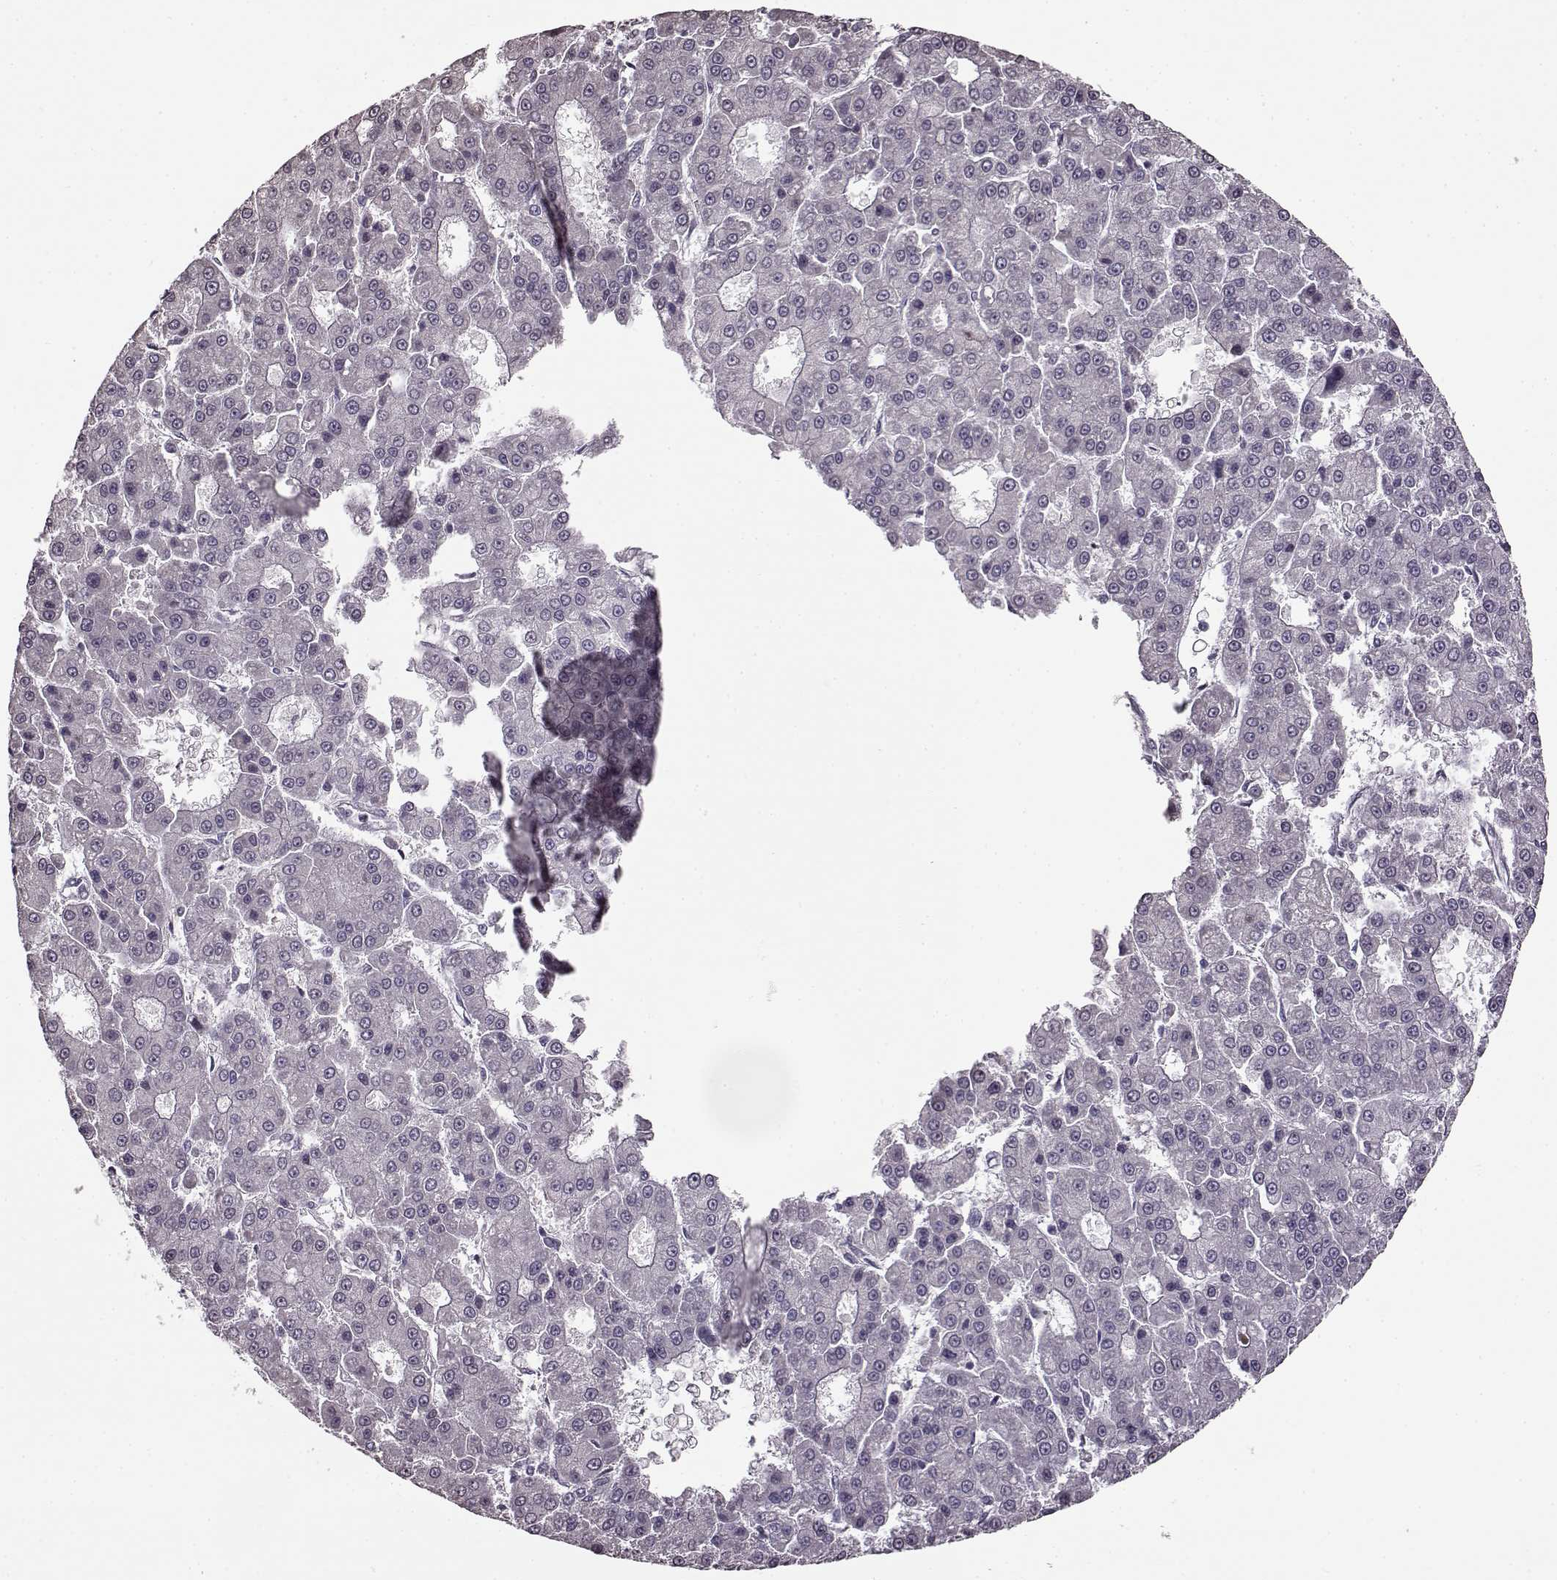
{"staining": {"intensity": "negative", "quantity": "none", "location": "none"}, "tissue": "liver cancer", "cell_type": "Tumor cells", "image_type": "cancer", "snomed": [{"axis": "morphology", "description": "Carcinoma, Hepatocellular, NOS"}, {"axis": "topography", "description": "Liver"}], "caption": "Hepatocellular carcinoma (liver) stained for a protein using immunohistochemistry (IHC) demonstrates no expression tumor cells.", "gene": "FSHB", "patient": {"sex": "male", "age": 70}}